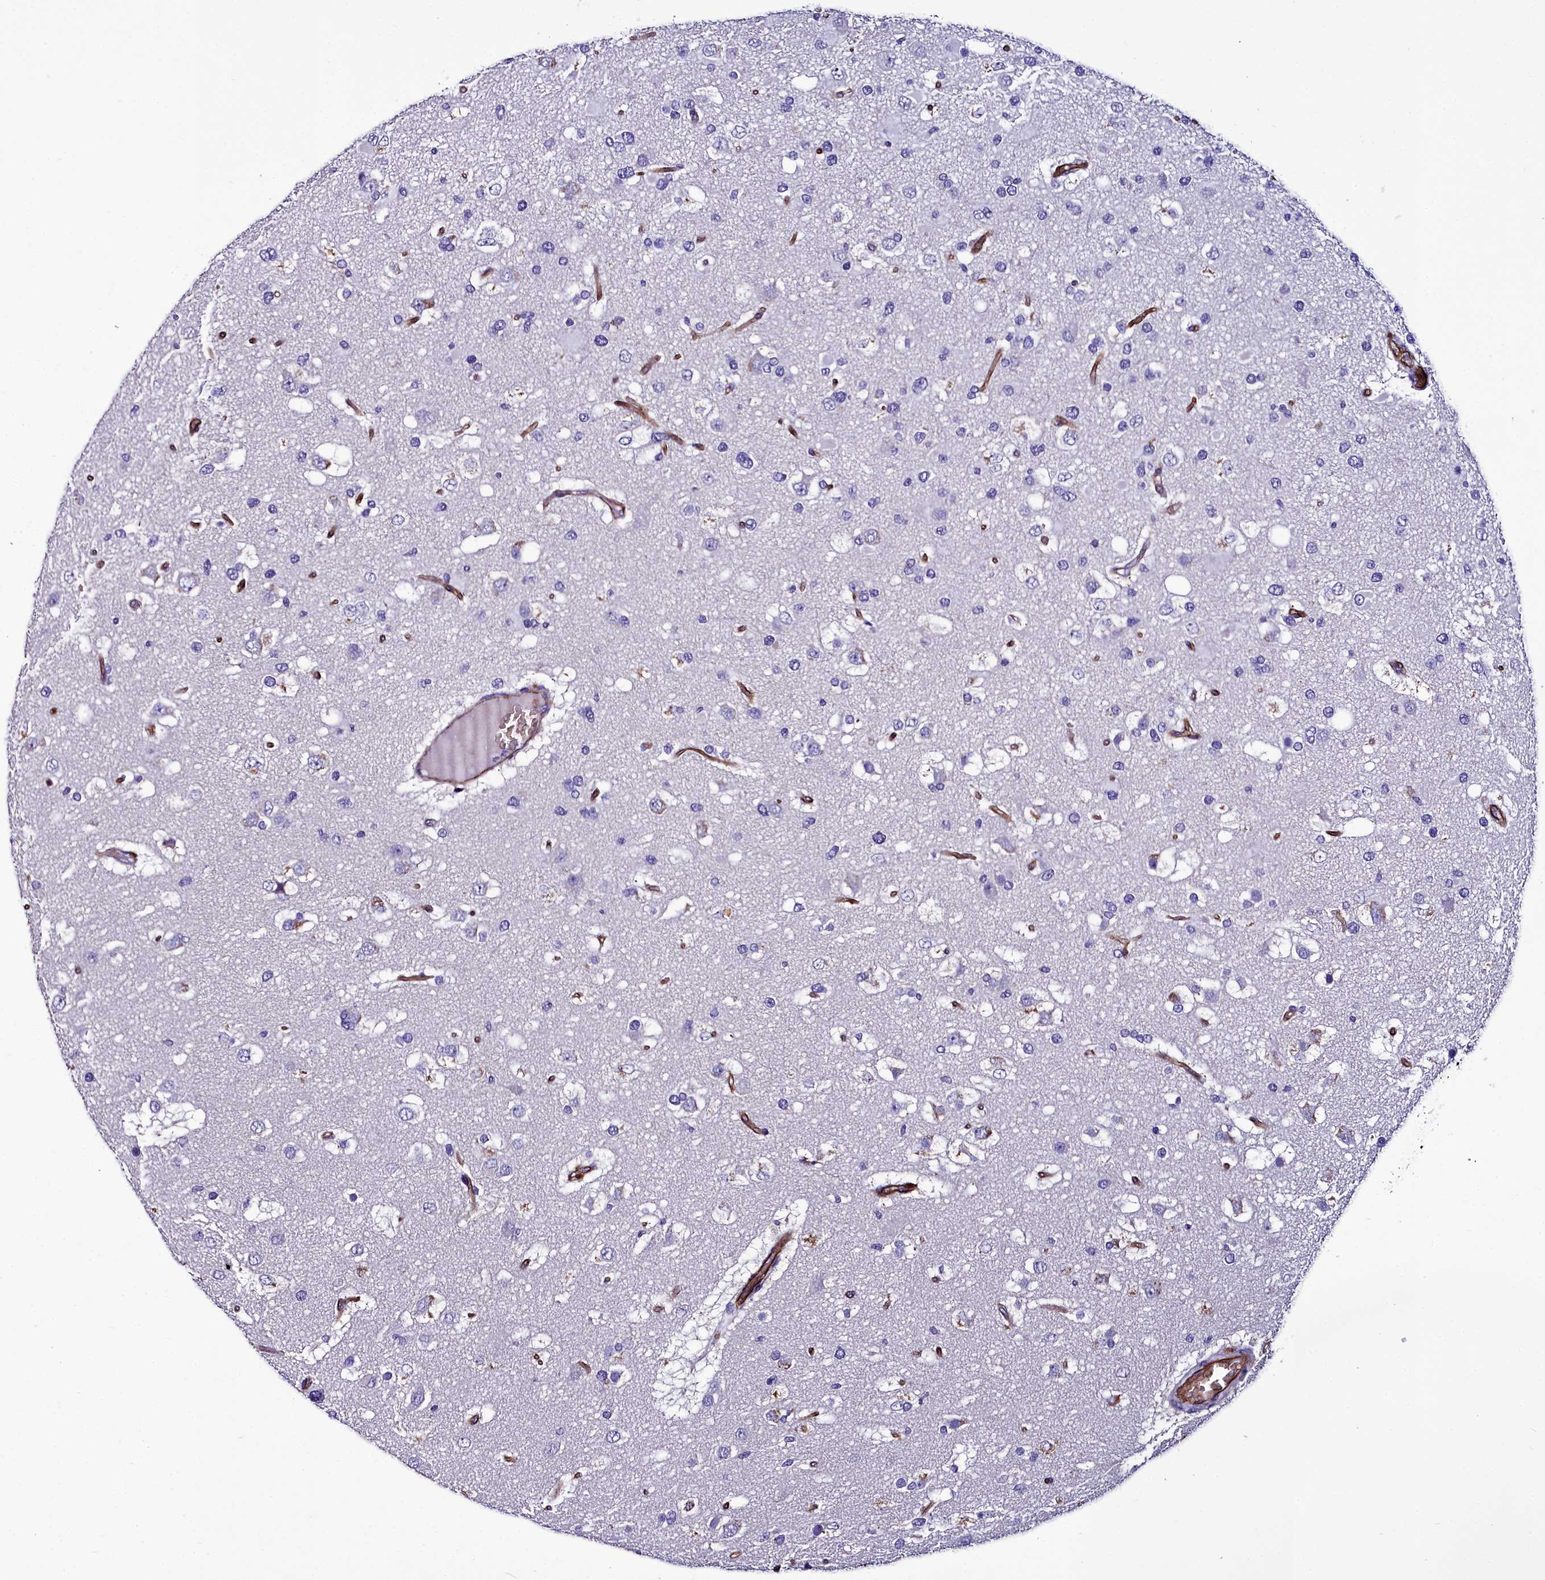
{"staining": {"intensity": "negative", "quantity": "none", "location": "none"}, "tissue": "glioma", "cell_type": "Tumor cells", "image_type": "cancer", "snomed": [{"axis": "morphology", "description": "Glioma, malignant, High grade"}, {"axis": "topography", "description": "Brain"}], "caption": "An image of malignant high-grade glioma stained for a protein displays no brown staining in tumor cells.", "gene": "CYP4F11", "patient": {"sex": "male", "age": 53}}